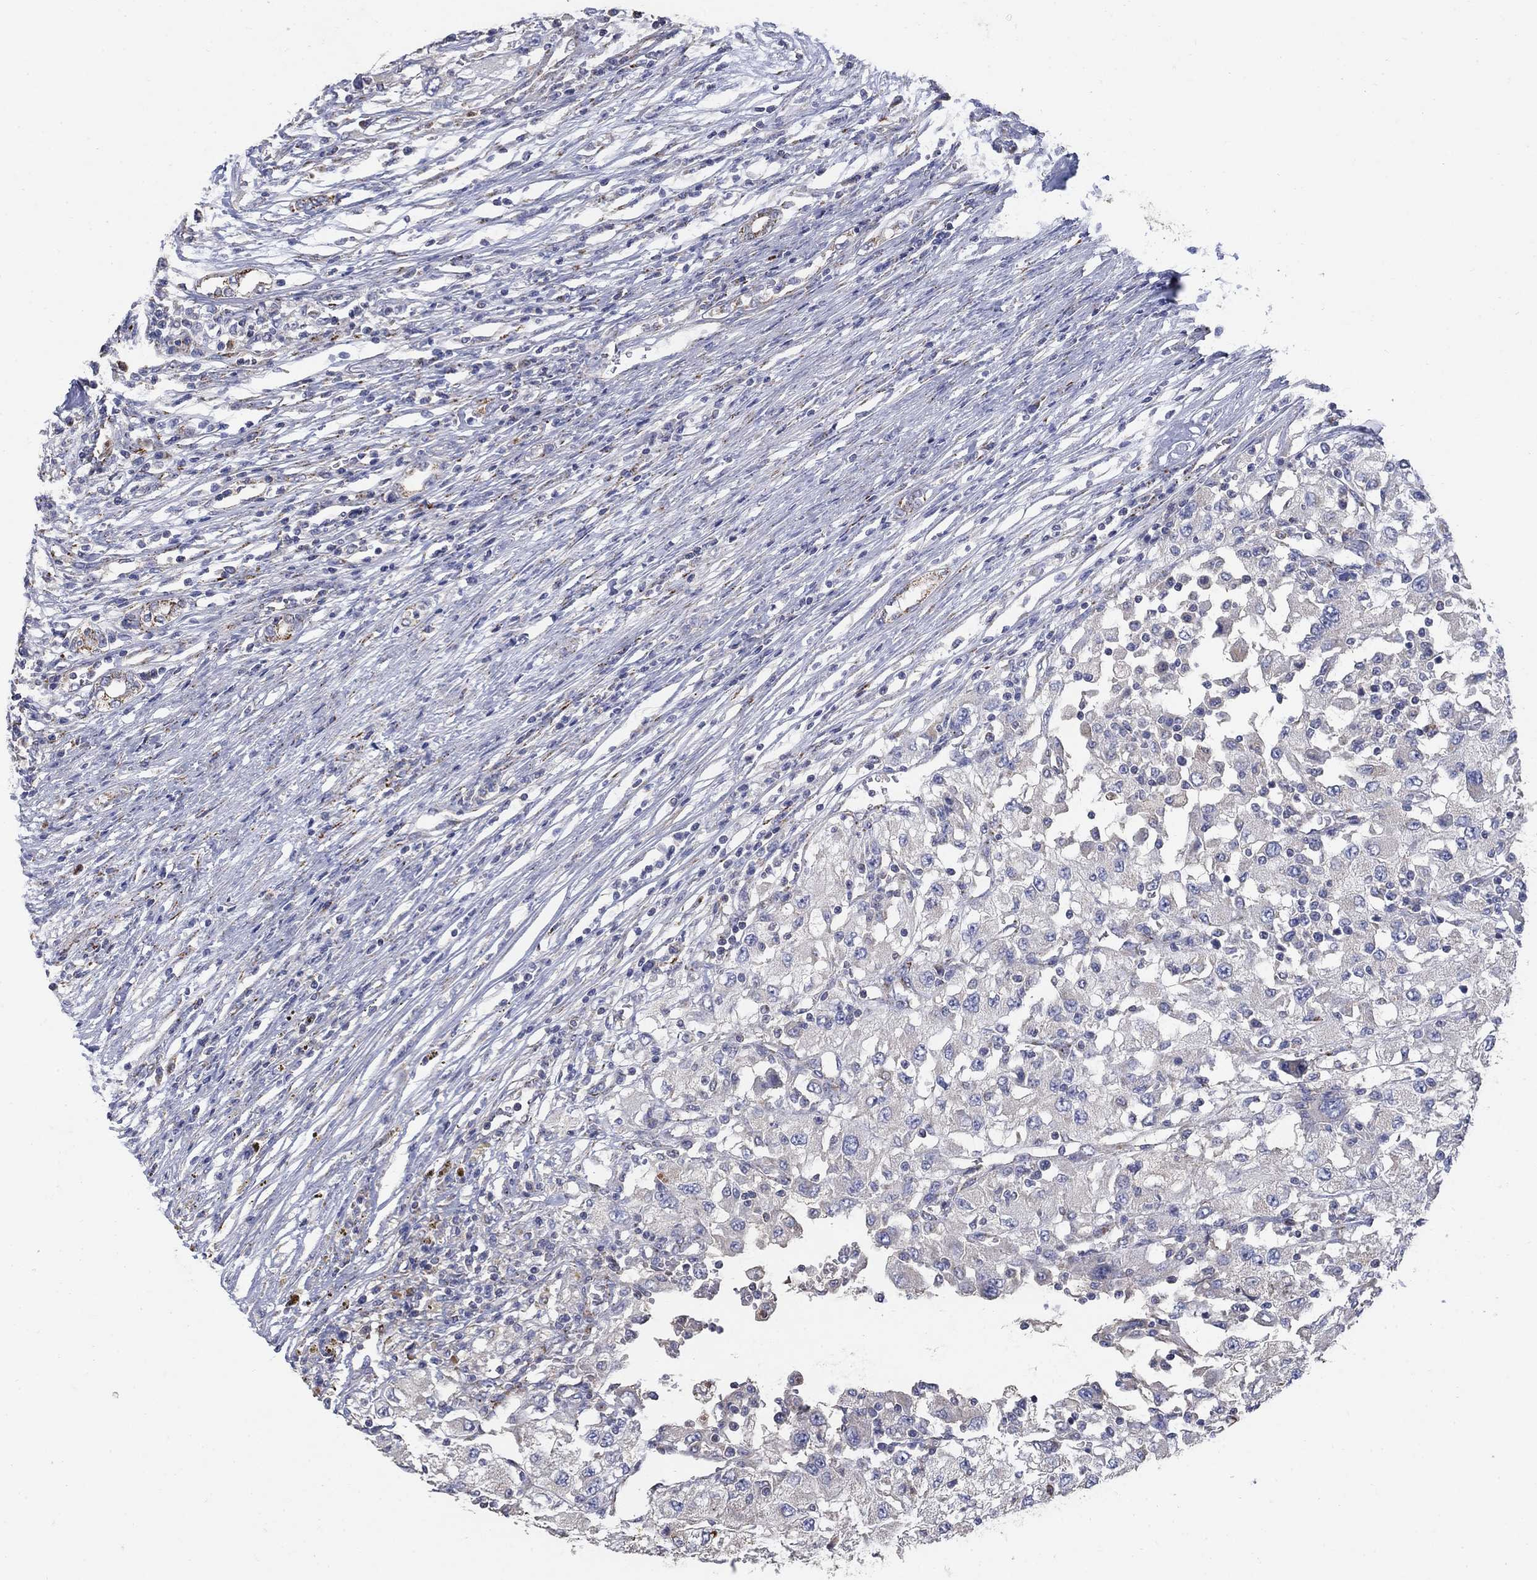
{"staining": {"intensity": "negative", "quantity": "none", "location": "none"}, "tissue": "renal cancer", "cell_type": "Tumor cells", "image_type": "cancer", "snomed": [{"axis": "morphology", "description": "Adenocarcinoma, NOS"}, {"axis": "topography", "description": "Kidney"}], "caption": "Immunohistochemistry of human renal cancer reveals no expression in tumor cells.", "gene": "PNPLA2", "patient": {"sex": "female", "age": 67}}